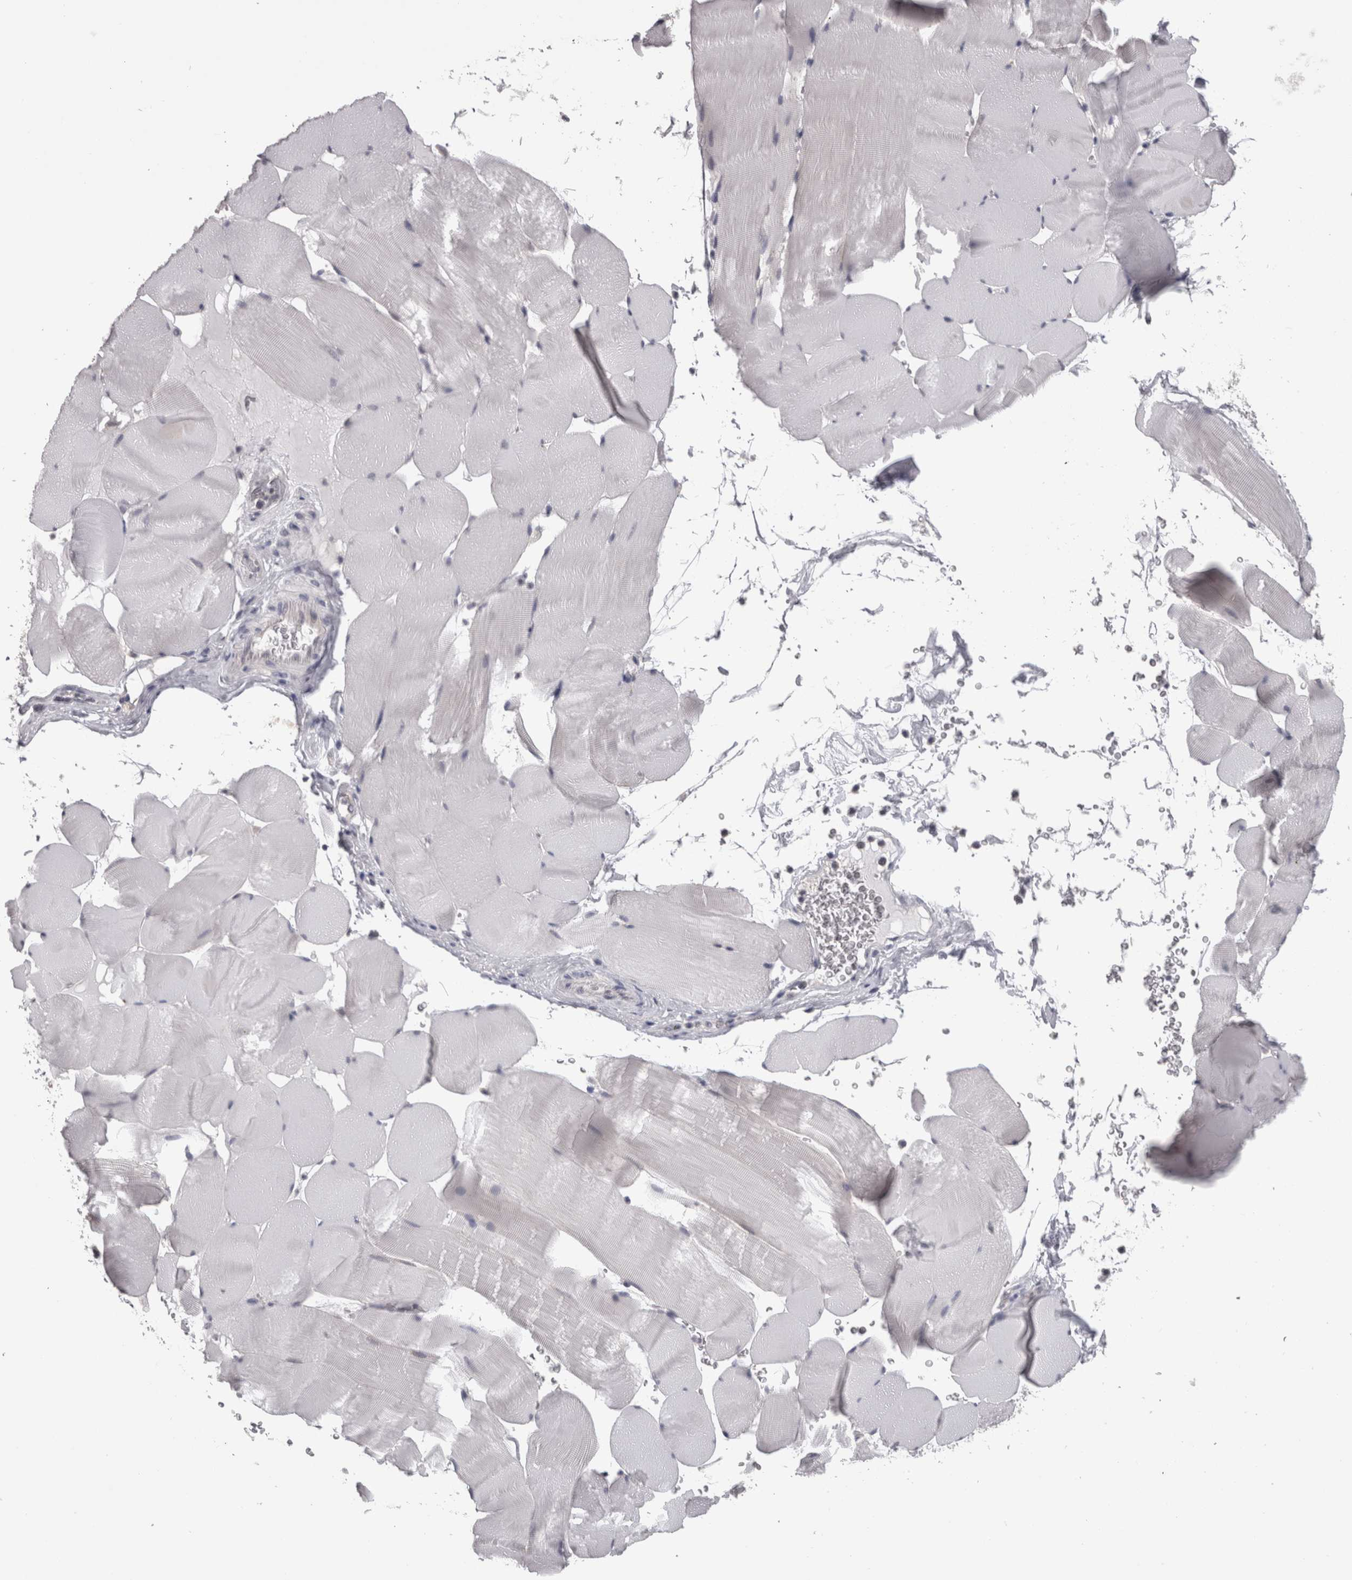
{"staining": {"intensity": "negative", "quantity": "none", "location": "none"}, "tissue": "skeletal muscle", "cell_type": "Myocytes", "image_type": "normal", "snomed": [{"axis": "morphology", "description": "Normal tissue, NOS"}, {"axis": "topography", "description": "Skeletal muscle"}], "caption": "This is an immunohistochemistry micrograph of benign skeletal muscle. There is no staining in myocytes.", "gene": "LYZL6", "patient": {"sex": "male", "age": 62}}